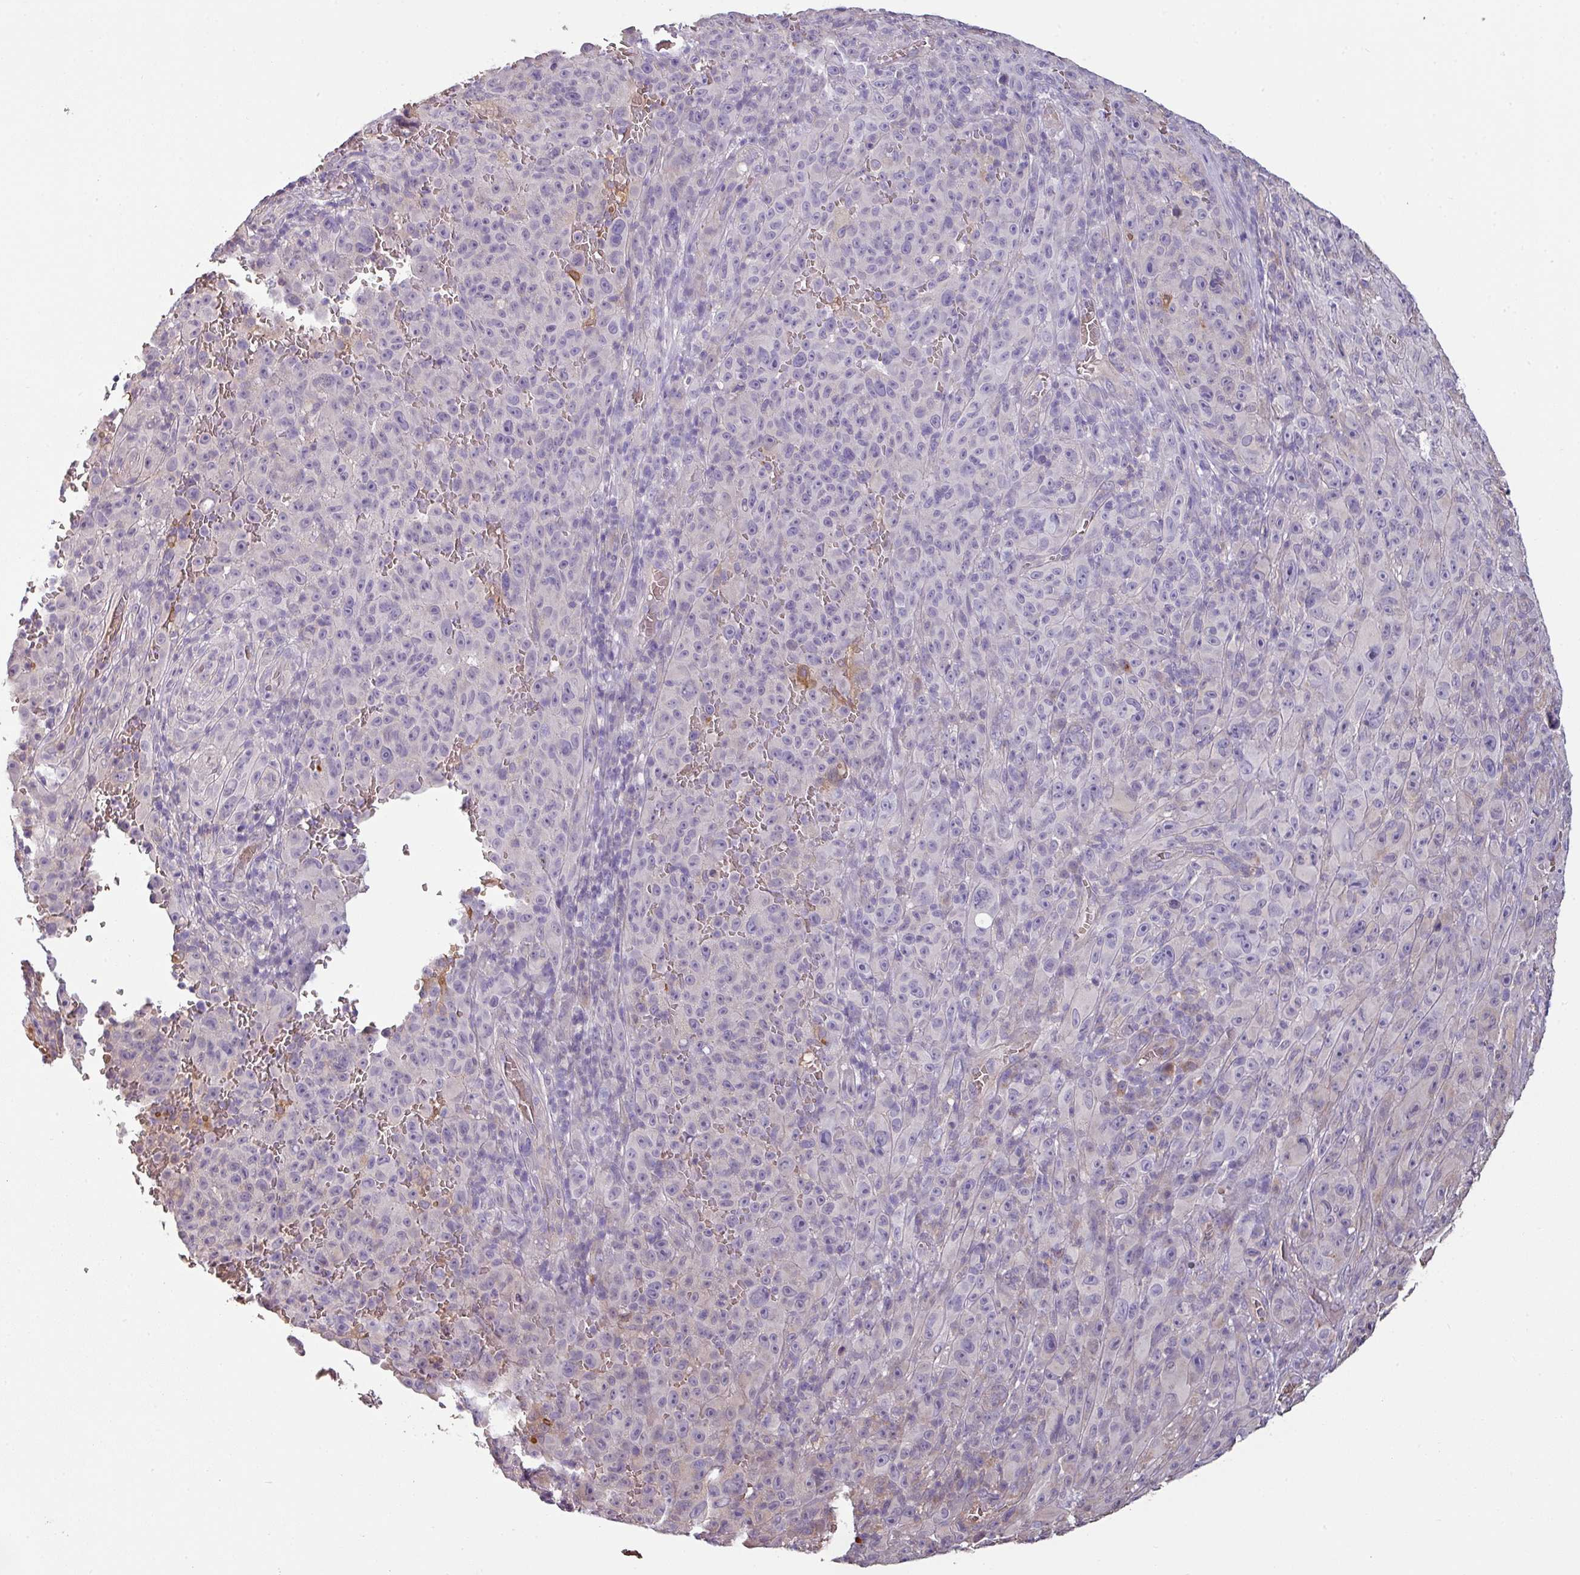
{"staining": {"intensity": "negative", "quantity": "none", "location": "none"}, "tissue": "melanoma", "cell_type": "Tumor cells", "image_type": "cancer", "snomed": [{"axis": "morphology", "description": "Malignant melanoma, NOS"}, {"axis": "topography", "description": "Skin"}], "caption": "High power microscopy histopathology image of an immunohistochemistry histopathology image of melanoma, revealing no significant positivity in tumor cells.", "gene": "NHSL2", "patient": {"sex": "female", "age": 82}}